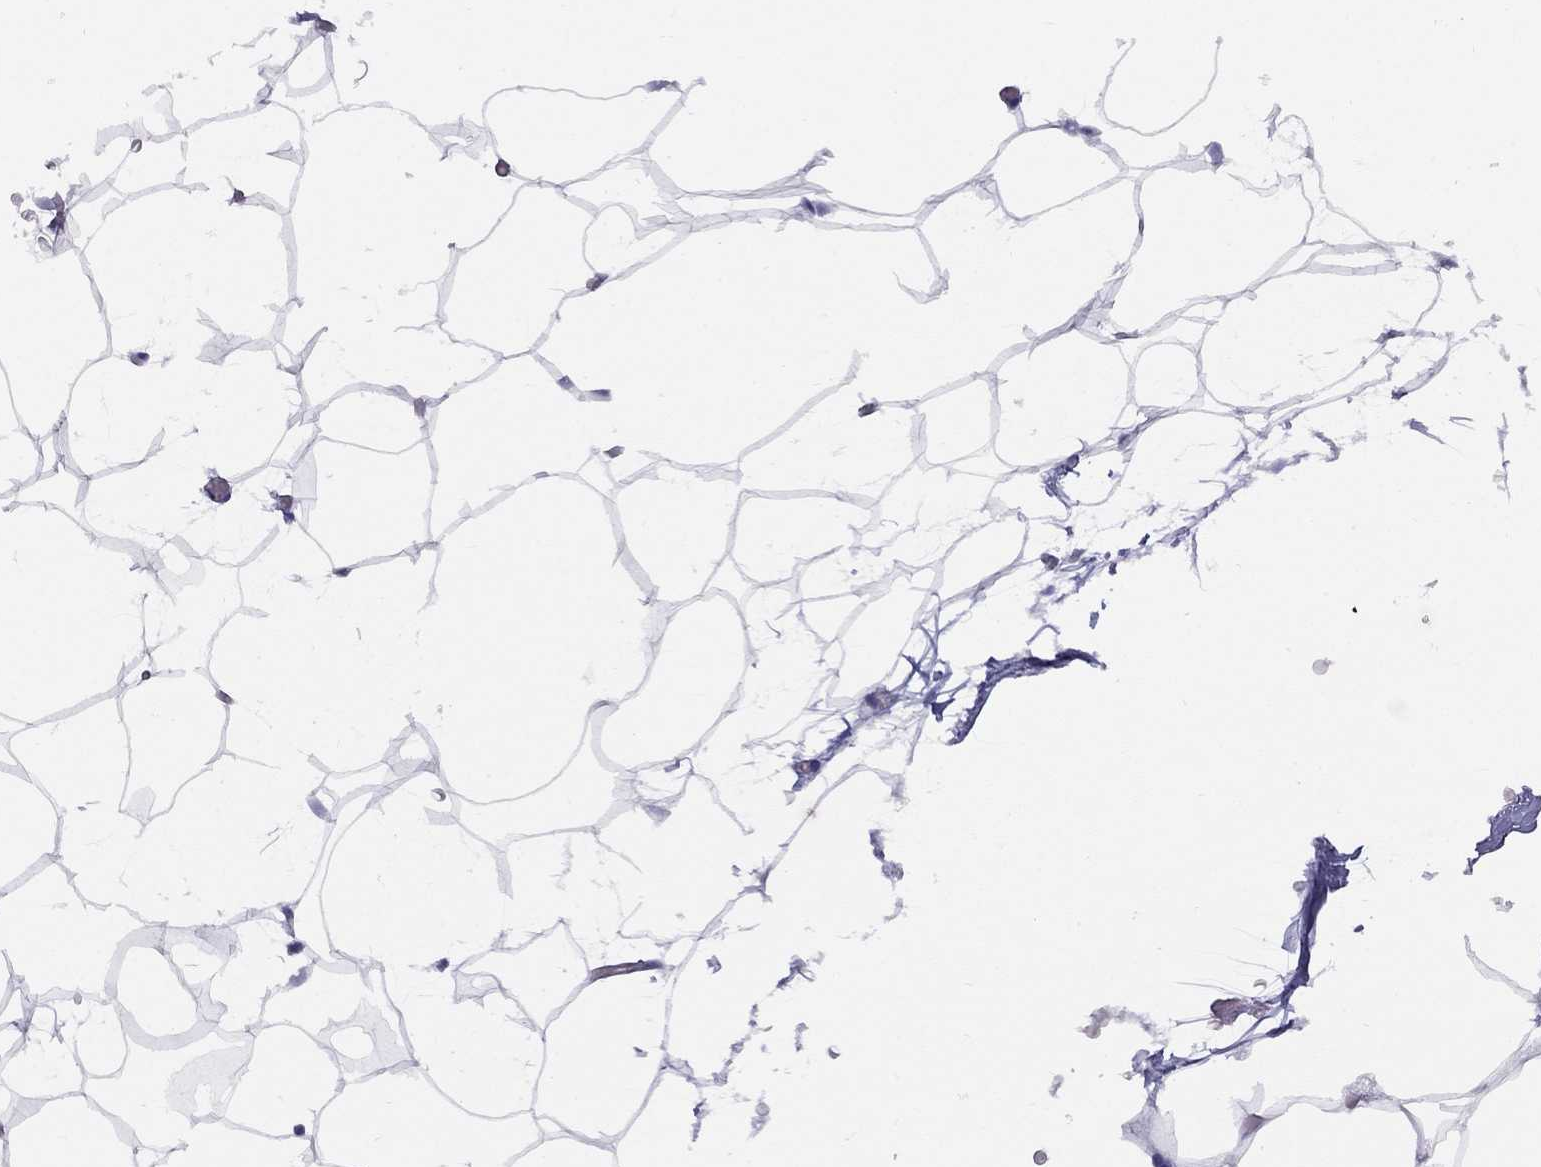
{"staining": {"intensity": "negative", "quantity": "none", "location": "none"}, "tissue": "adipose tissue", "cell_type": "Adipocytes", "image_type": "normal", "snomed": [{"axis": "morphology", "description": "Normal tissue, NOS"}, {"axis": "topography", "description": "Adipose tissue"}], "caption": "A high-resolution histopathology image shows immunohistochemistry (IHC) staining of unremarkable adipose tissue, which exhibits no significant expression in adipocytes.", "gene": "GRIA2", "patient": {"sex": "male", "age": 57}}